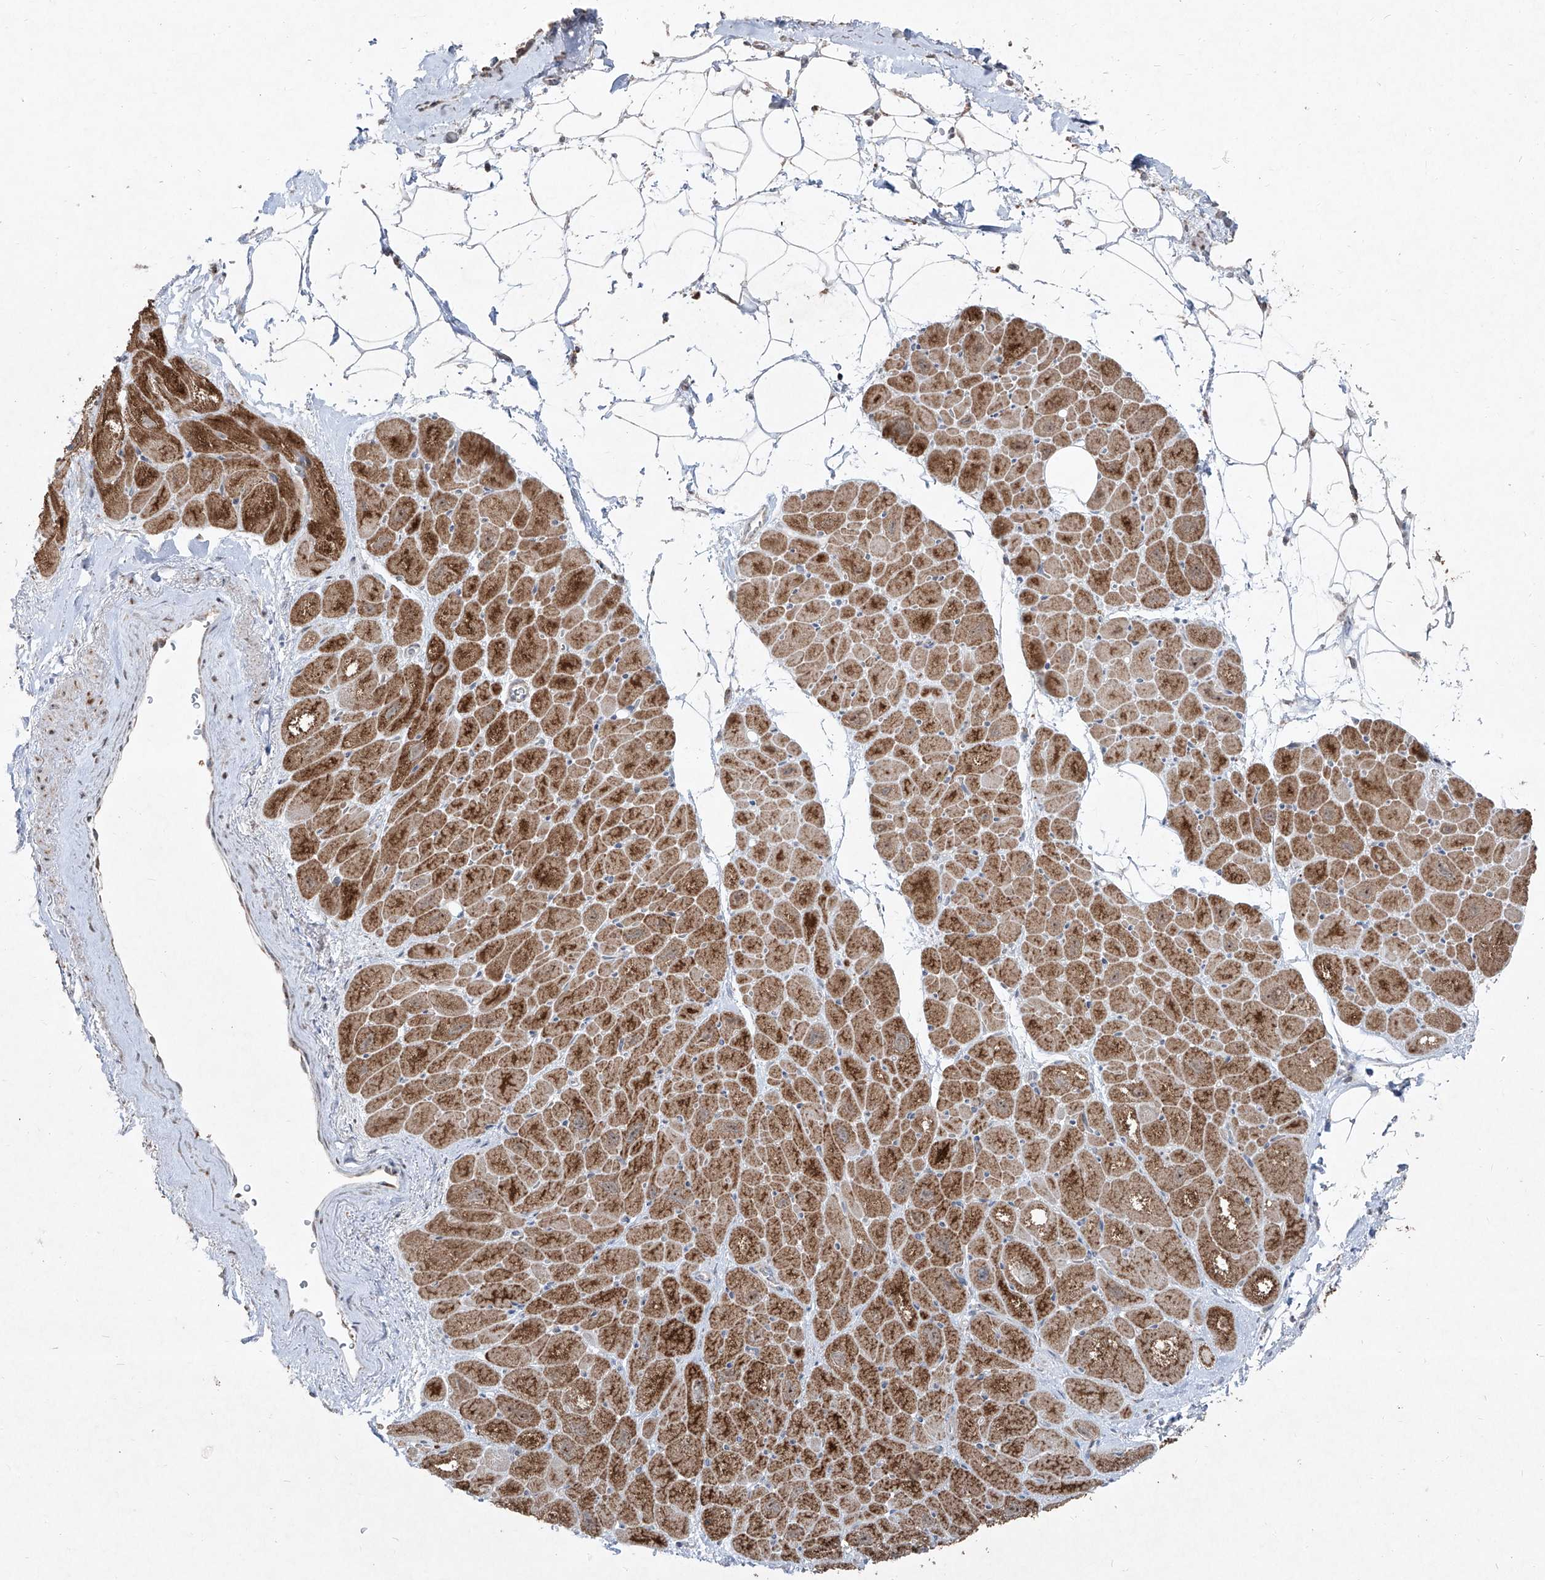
{"staining": {"intensity": "strong", "quantity": ">75%", "location": "cytoplasmic/membranous"}, "tissue": "heart muscle", "cell_type": "Cardiomyocytes", "image_type": "normal", "snomed": [{"axis": "morphology", "description": "Normal tissue, NOS"}, {"axis": "topography", "description": "Heart"}], "caption": "Protein expression analysis of normal human heart muscle reveals strong cytoplasmic/membranous positivity in about >75% of cardiomyocytes. (Stains: DAB in brown, nuclei in blue, Microscopy: brightfield microscopy at high magnification).", "gene": "NDUFB3", "patient": {"sex": "male", "age": 50}}